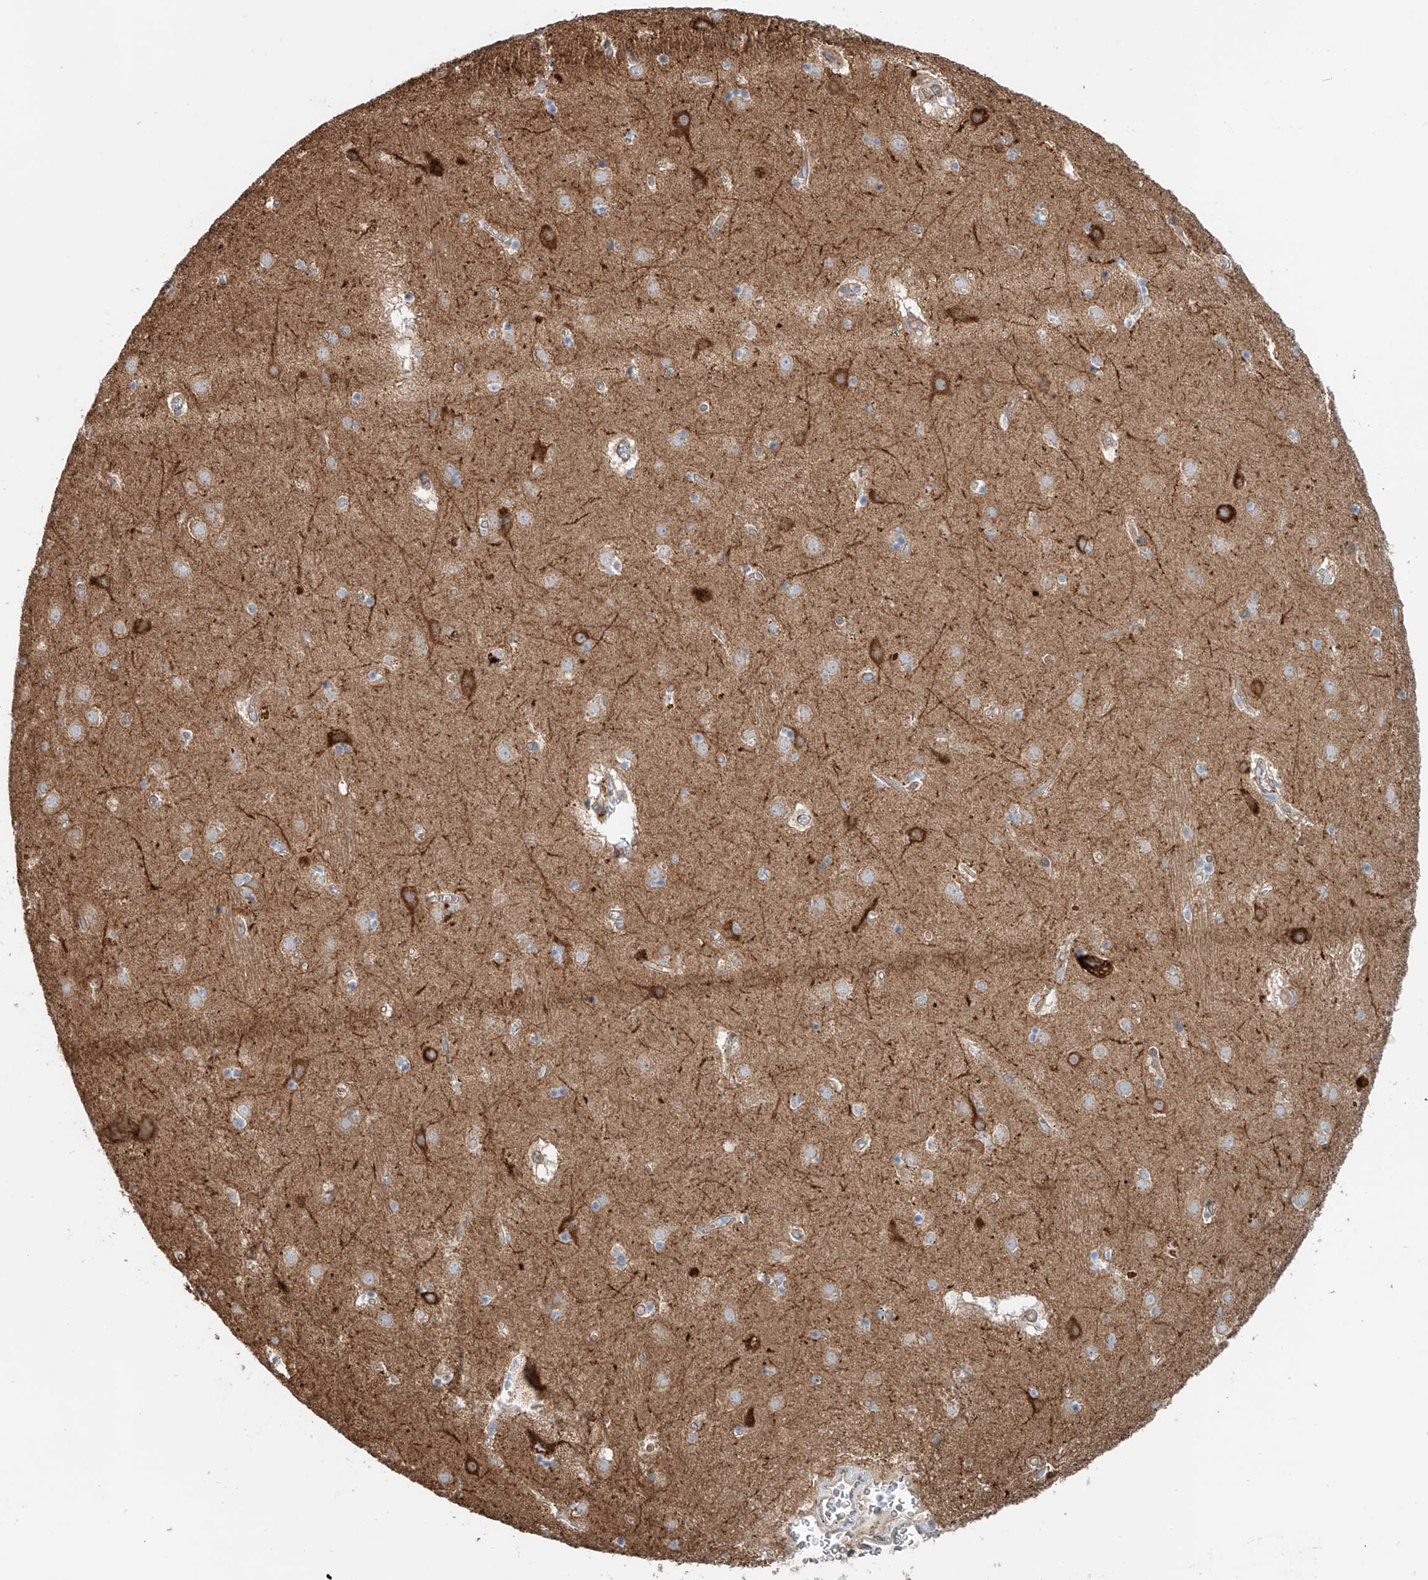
{"staining": {"intensity": "strong", "quantity": "<25%", "location": "cytoplasmic/membranous"}, "tissue": "caudate", "cell_type": "Glial cells", "image_type": "normal", "snomed": [{"axis": "morphology", "description": "Normal tissue, NOS"}, {"axis": "topography", "description": "Lateral ventricle wall"}], "caption": "Immunohistochemistry histopathology image of unremarkable caudate: caudate stained using immunohistochemistry (IHC) displays medium levels of strong protein expression localized specifically in the cytoplasmic/membranous of glial cells, appearing as a cytoplasmic/membranous brown color.", "gene": "SNAP29", "patient": {"sex": "male", "age": 70}}